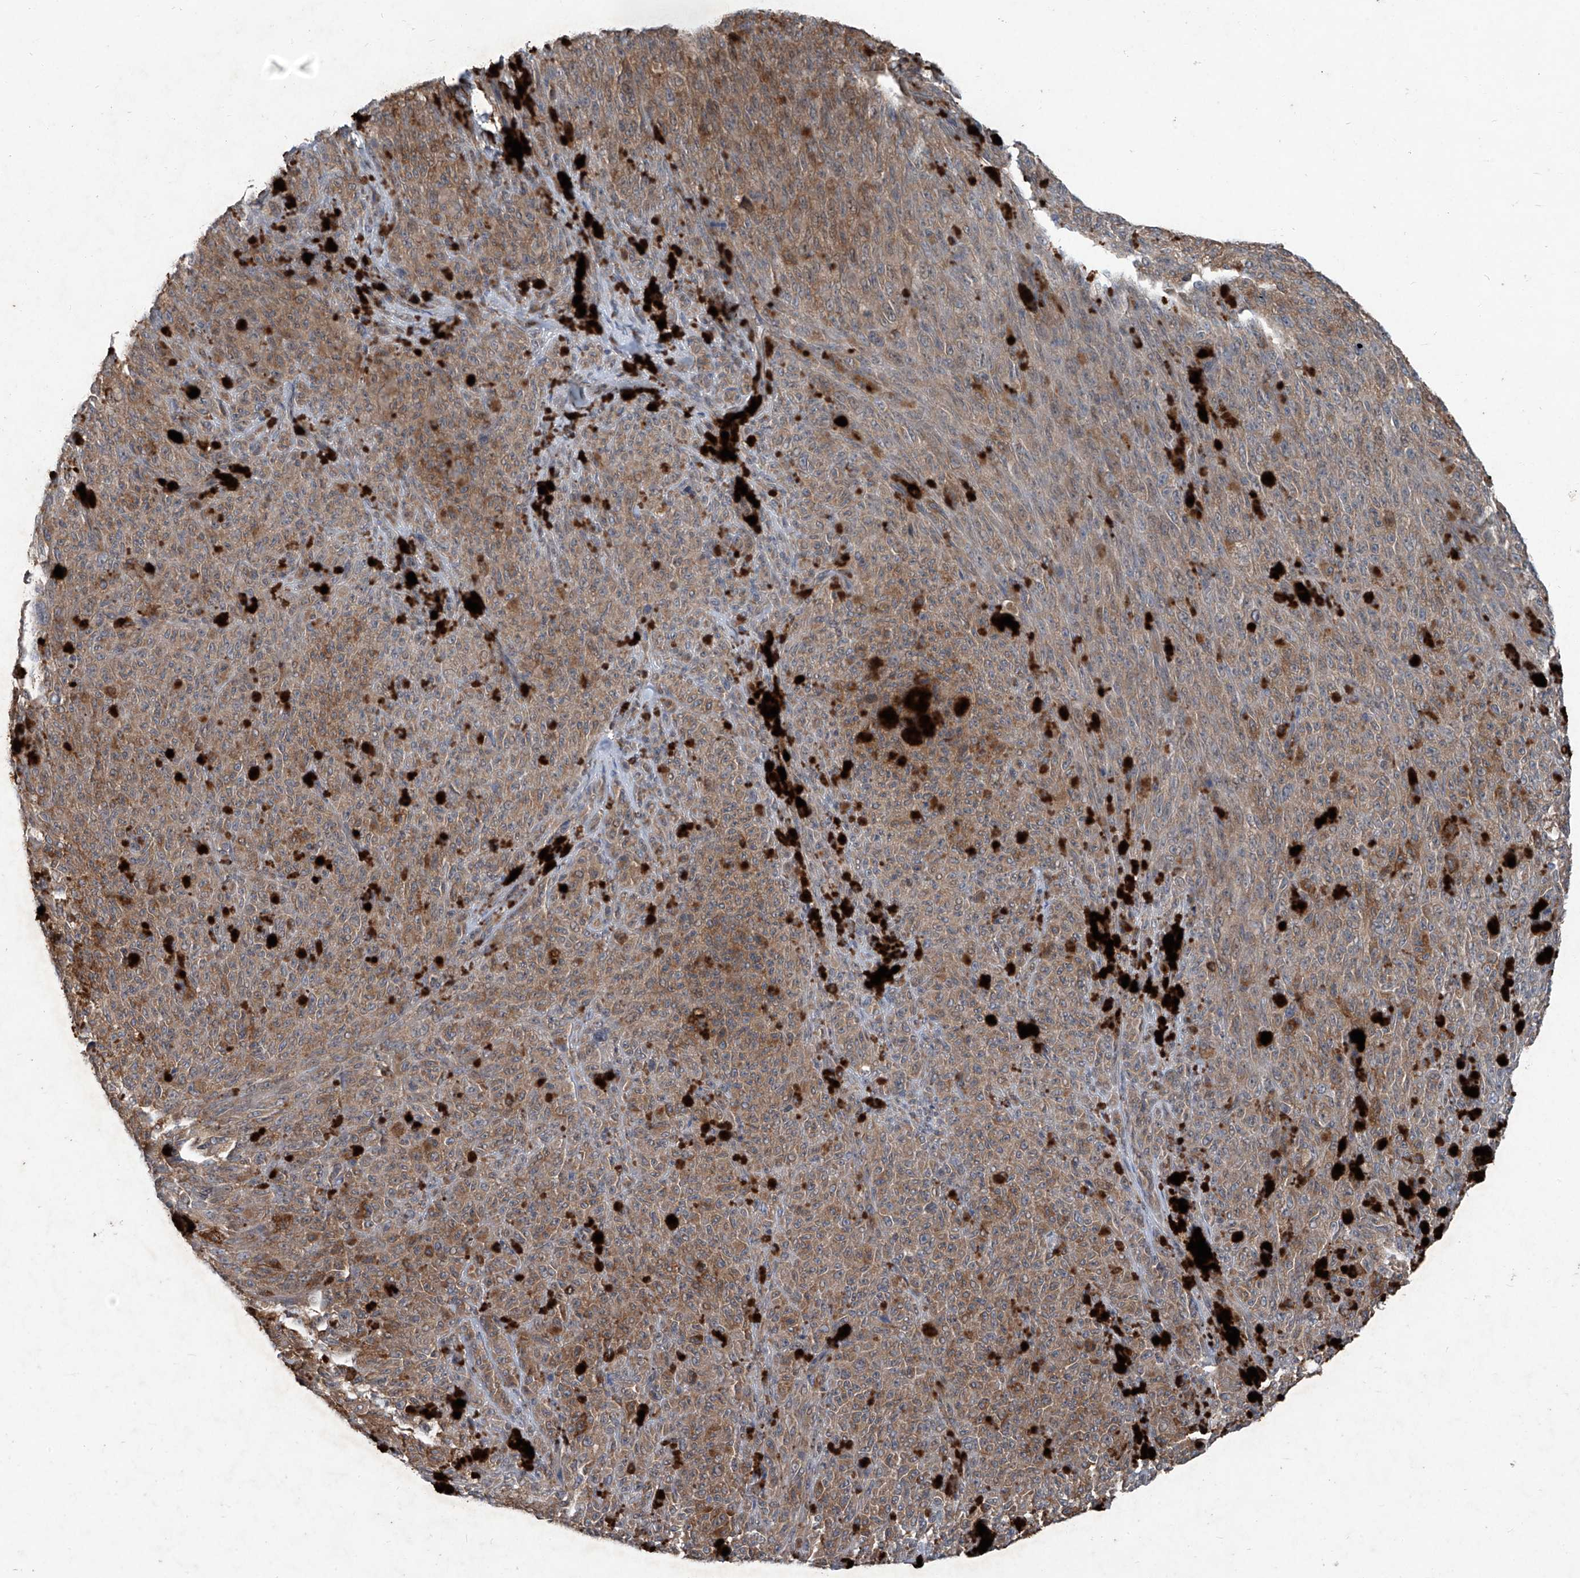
{"staining": {"intensity": "weak", "quantity": ">75%", "location": "cytoplasmic/membranous"}, "tissue": "melanoma", "cell_type": "Tumor cells", "image_type": "cancer", "snomed": [{"axis": "morphology", "description": "Malignant melanoma, NOS"}, {"axis": "topography", "description": "Skin"}], "caption": "The image shows immunohistochemical staining of melanoma. There is weak cytoplasmic/membranous positivity is identified in approximately >75% of tumor cells.", "gene": "FOXRED2", "patient": {"sex": "female", "age": 82}}